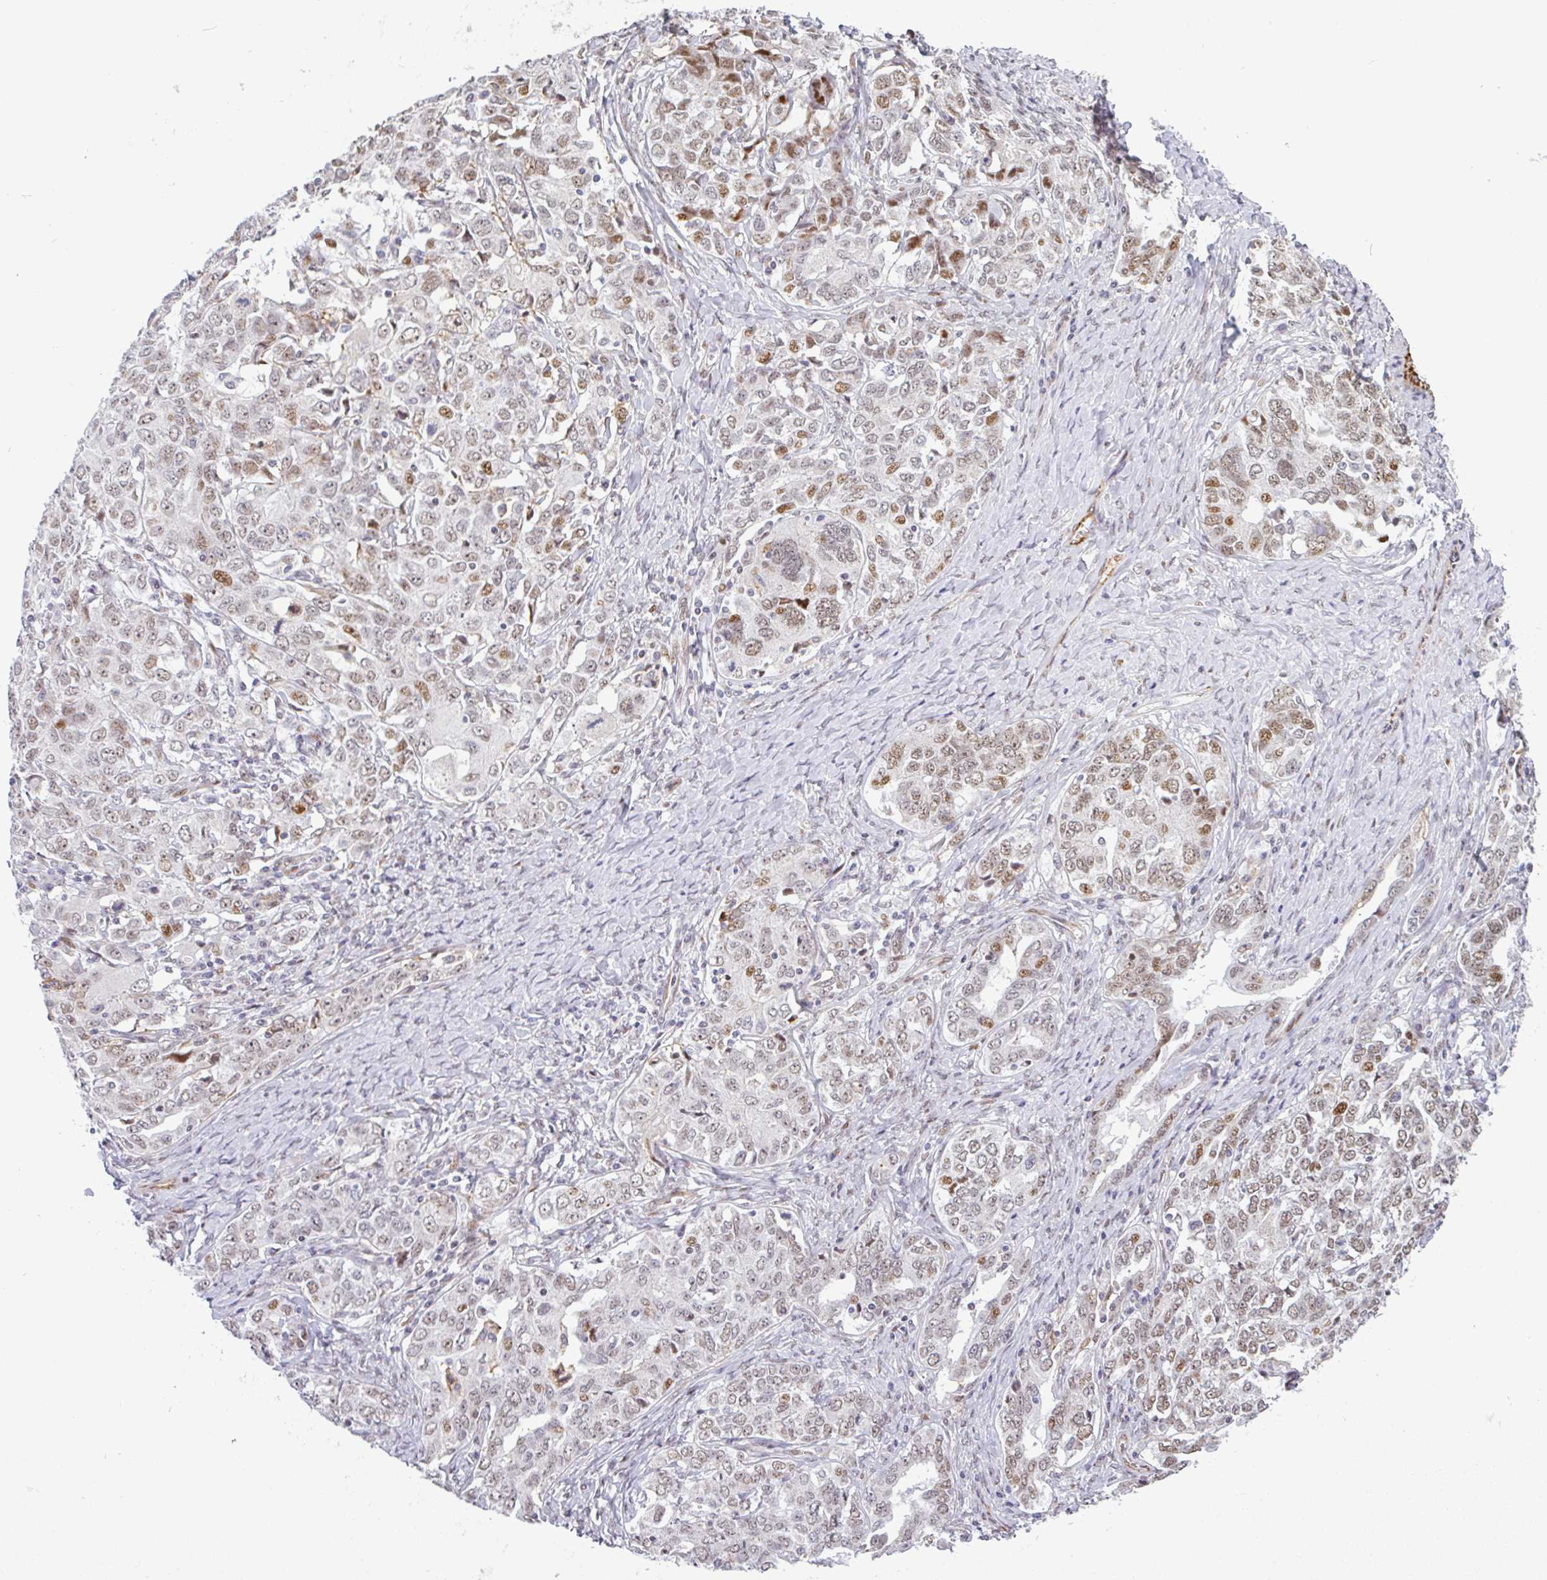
{"staining": {"intensity": "moderate", "quantity": "<25%", "location": "nuclear"}, "tissue": "ovarian cancer", "cell_type": "Tumor cells", "image_type": "cancer", "snomed": [{"axis": "morphology", "description": "Carcinoma, endometroid"}, {"axis": "topography", "description": "Ovary"}], "caption": "Ovarian cancer (endometroid carcinoma) stained with immunohistochemistry (IHC) demonstrates moderate nuclear positivity in about <25% of tumor cells. The protein is stained brown, and the nuclei are stained in blue (DAB (3,3'-diaminobenzidine) IHC with brightfield microscopy, high magnification).", "gene": "TMEM119", "patient": {"sex": "female", "age": 62}}